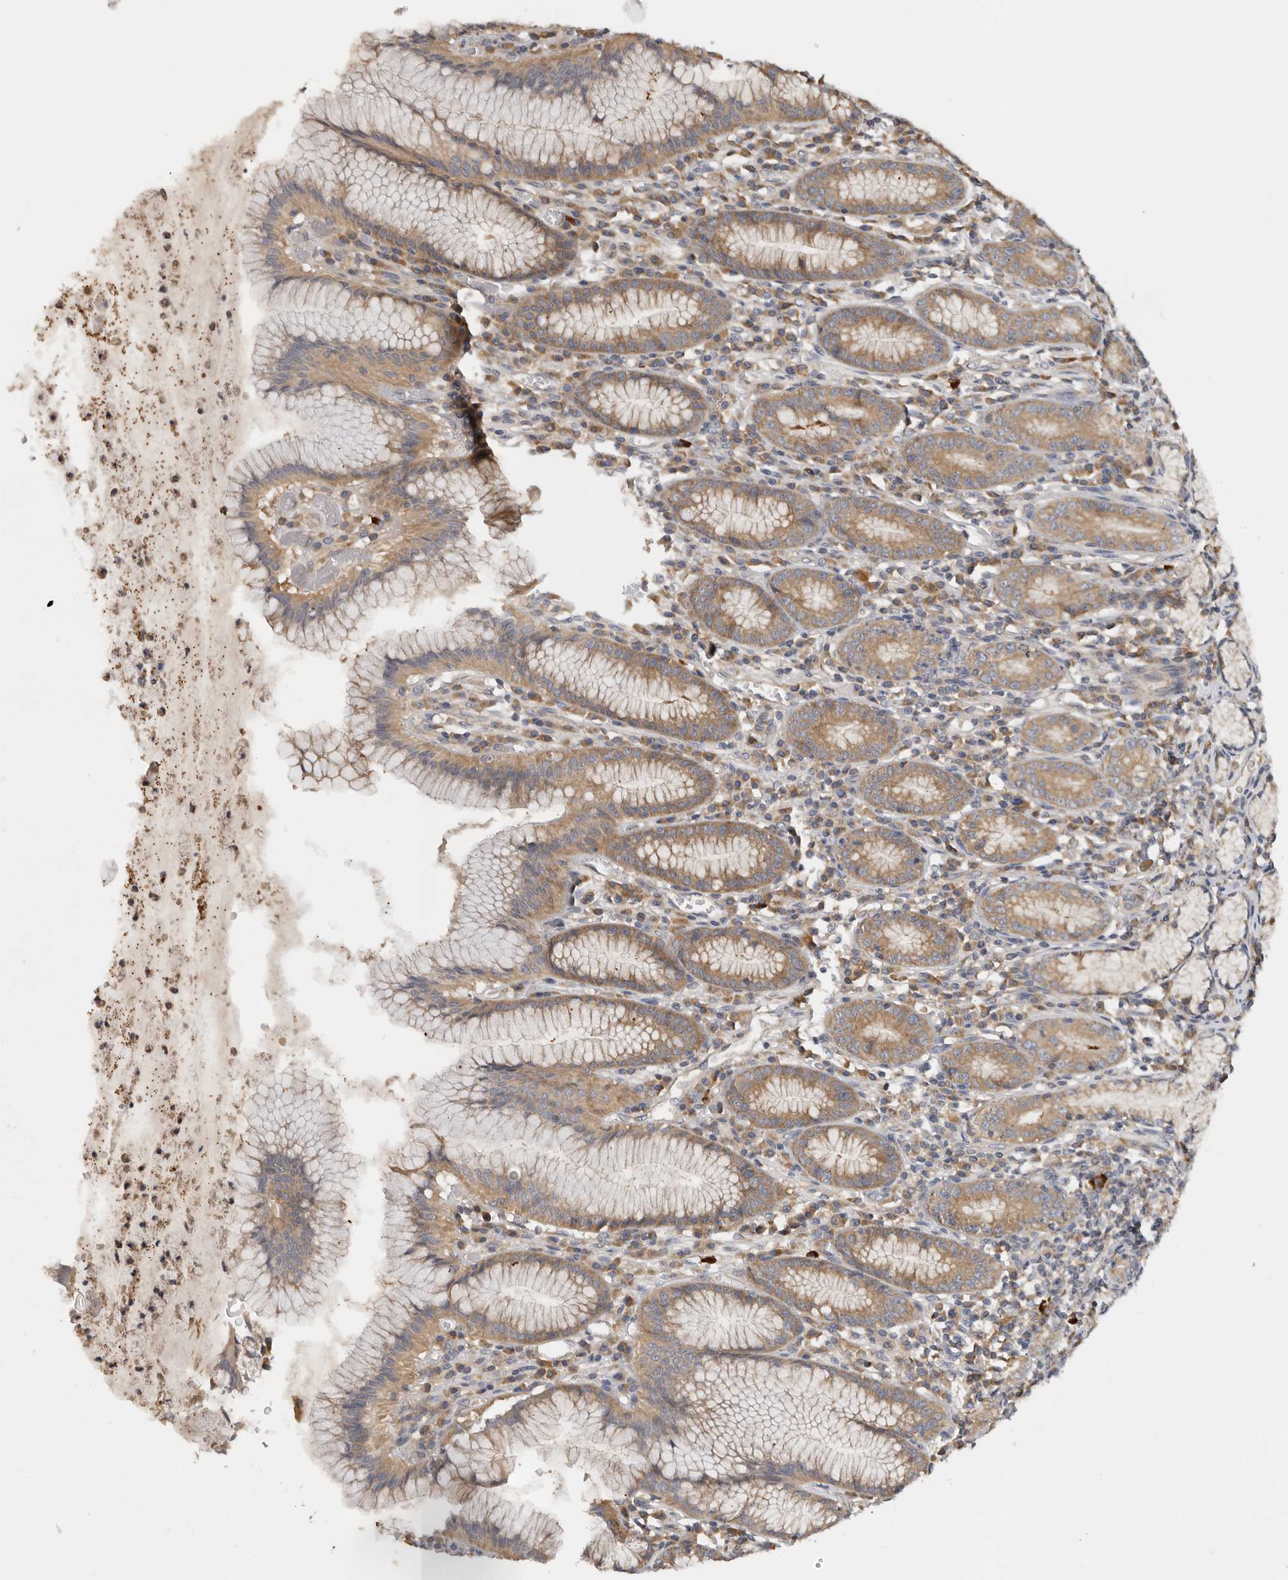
{"staining": {"intensity": "moderate", "quantity": ">75%", "location": "cytoplasmic/membranous"}, "tissue": "stomach", "cell_type": "Glandular cells", "image_type": "normal", "snomed": [{"axis": "morphology", "description": "Normal tissue, NOS"}, {"axis": "topography", "description": "Stomach"}], "caption": "A brown stain highlights moderate cytoplasmic/membranous positivity of a protein in glandular cells of benign human stomach. (Brightfield microscopy of DAB IHC at high magnification).", "gene": "PPP1R42", "patient": {"sex": "male", "age": 55}}